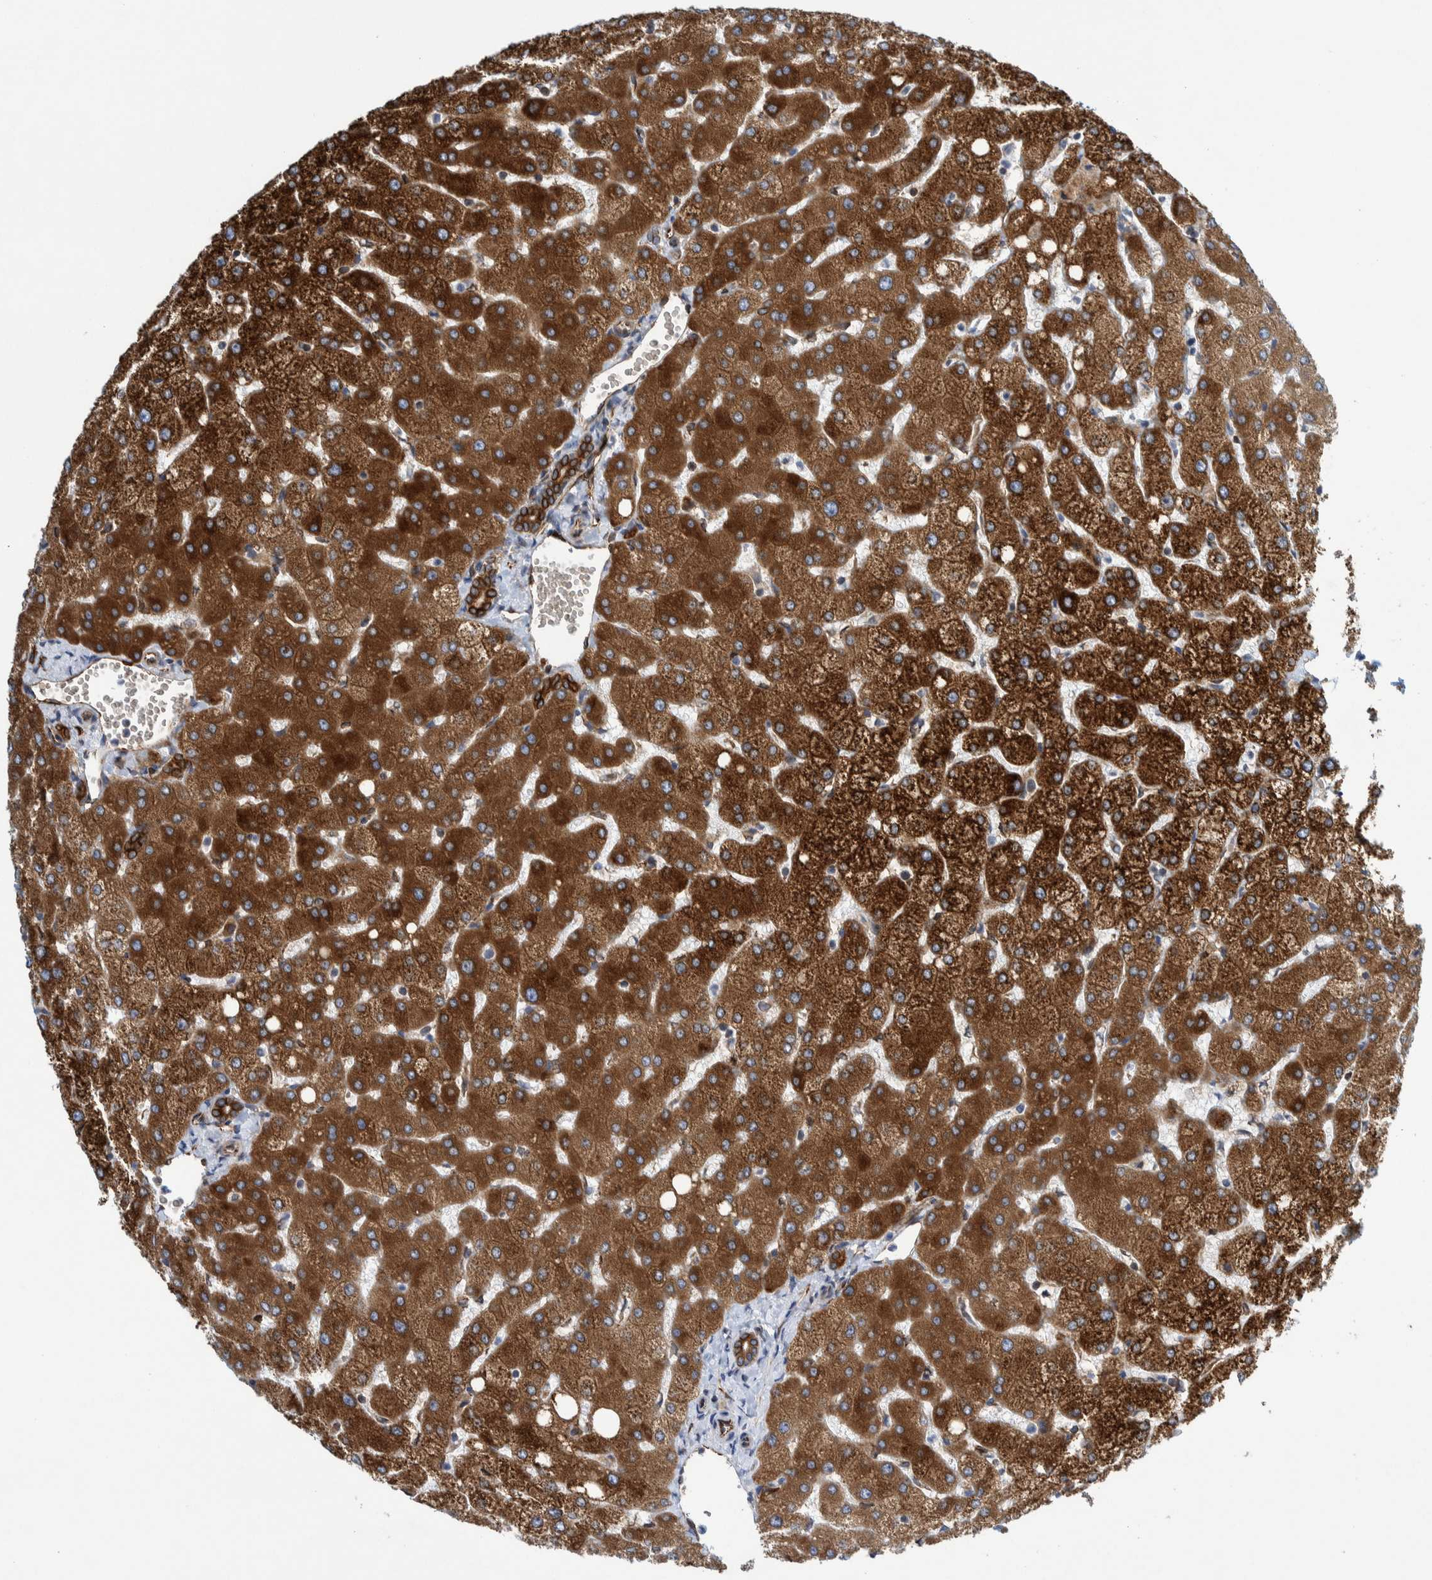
{"staining": {"intensity": "strong", "quantity": ">75%", "location": "cytoplasmic/membranous"}, "tissue": "liver", "cell_type": "Cholangiocytes", "image_type": "normal", "snomed": [{"axis": "morphology", "description": "Normal tissue, NOS"}, {"axis": "topography", "description": "Liver"}], "caption": "Immunohistochemistry (IHC) (DAB) staining of normal human liver exhibits strong cytoplasmic/membranous protein expression in approximately >75% of cholangiocytes. (brown staining indicates protein expression, while blue staining denotes nuclei).", "gene": "THEM6", "patient": {"sex": "female", "age": 54}}